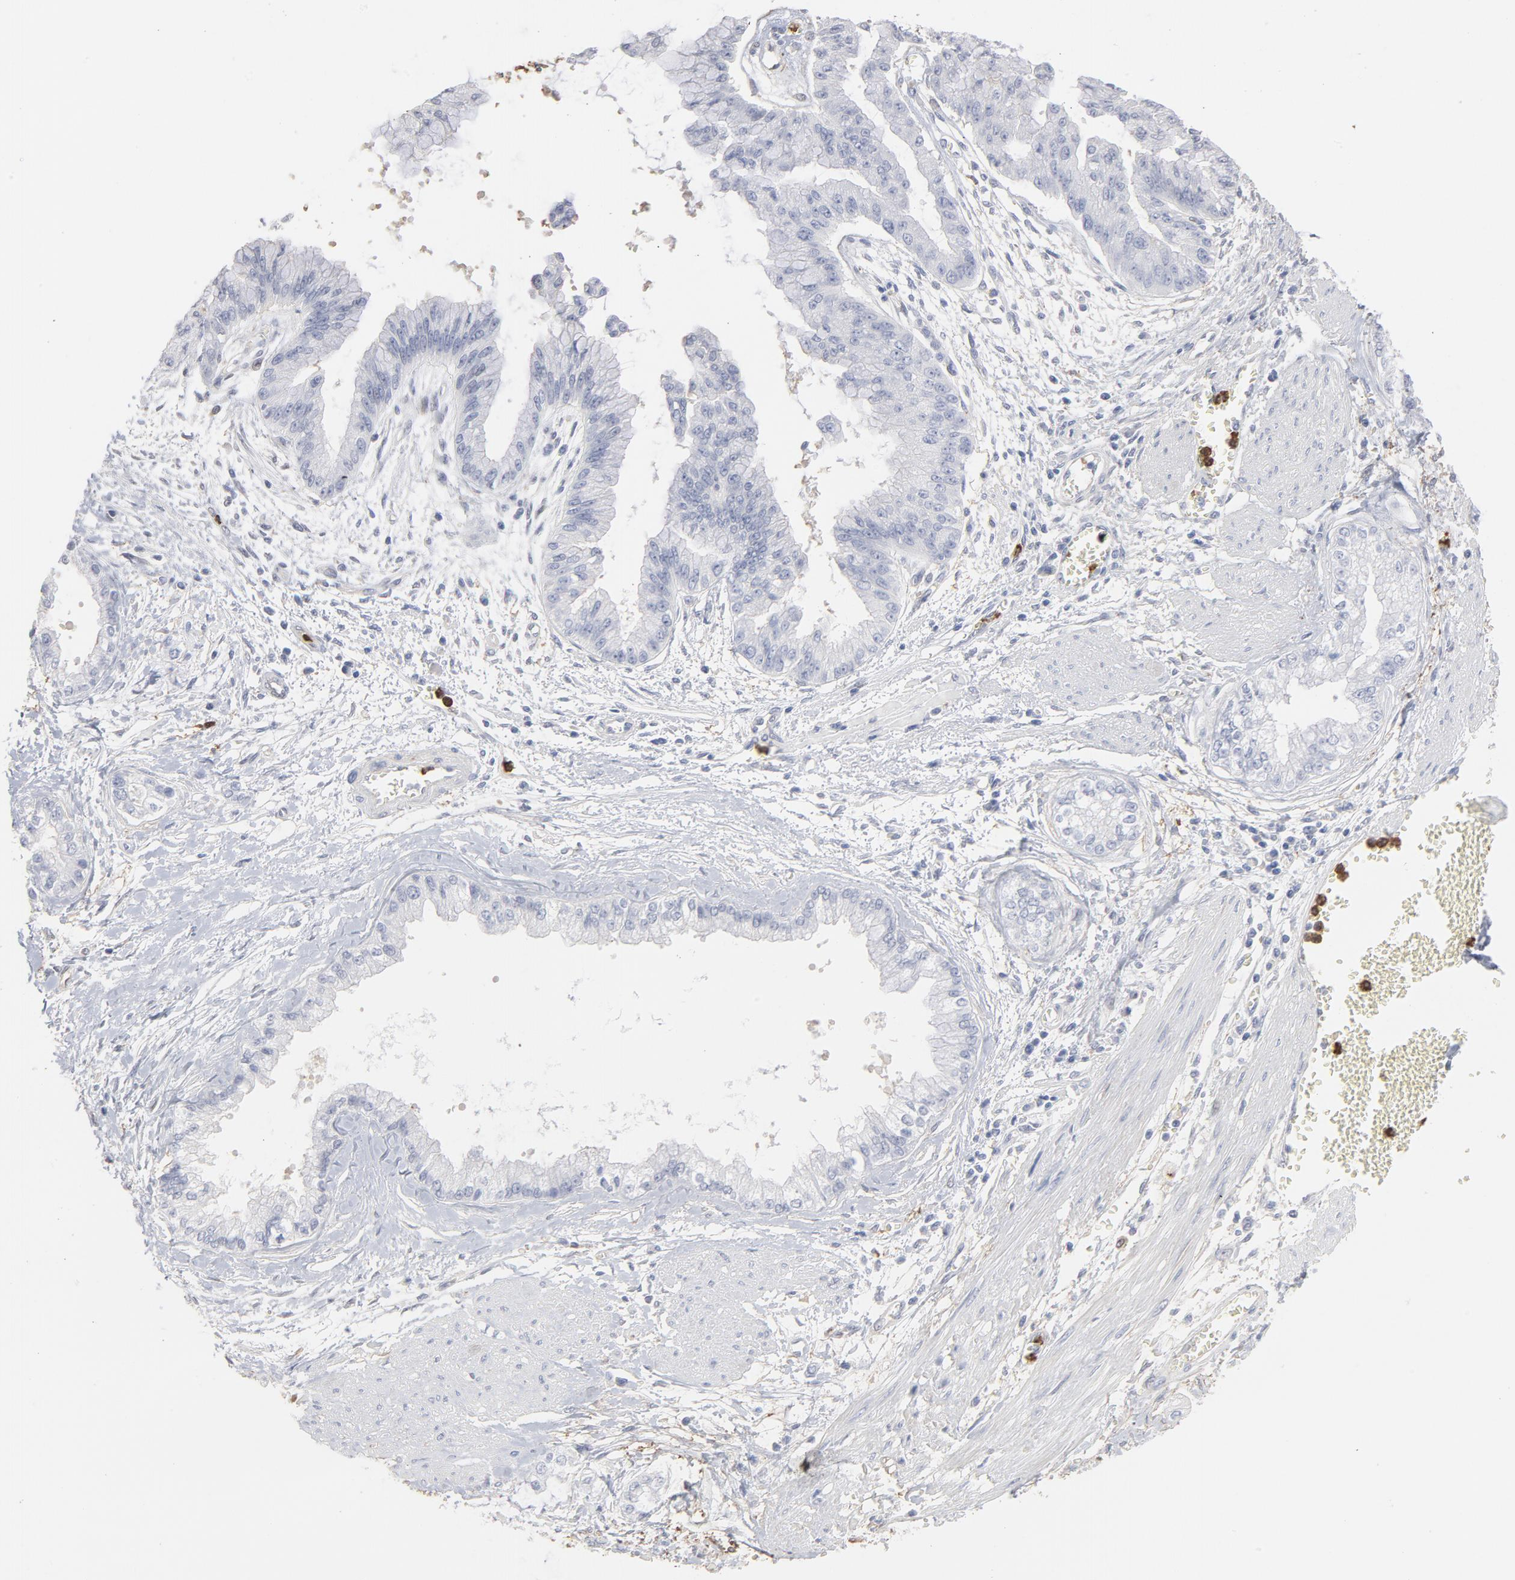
{"staining": {"intensity": "negative", "quantity": "none", "location": "none"}, "tissue": "liver cancer", "cell_type": "Tumor cells", "image_type": "cancer", "snomed": [{"axis": "morphology", "description": "Cholangiocarcinoma"}, {"axis": "topography", "description": "Liver"}], "caption": "Immunohistochemical staining of cholangiocarcinoma (liver) exhibits no significant positivity in tumor cells.", "gene": "PNMA1", "patient": {"sex": "female", "age": 79}}